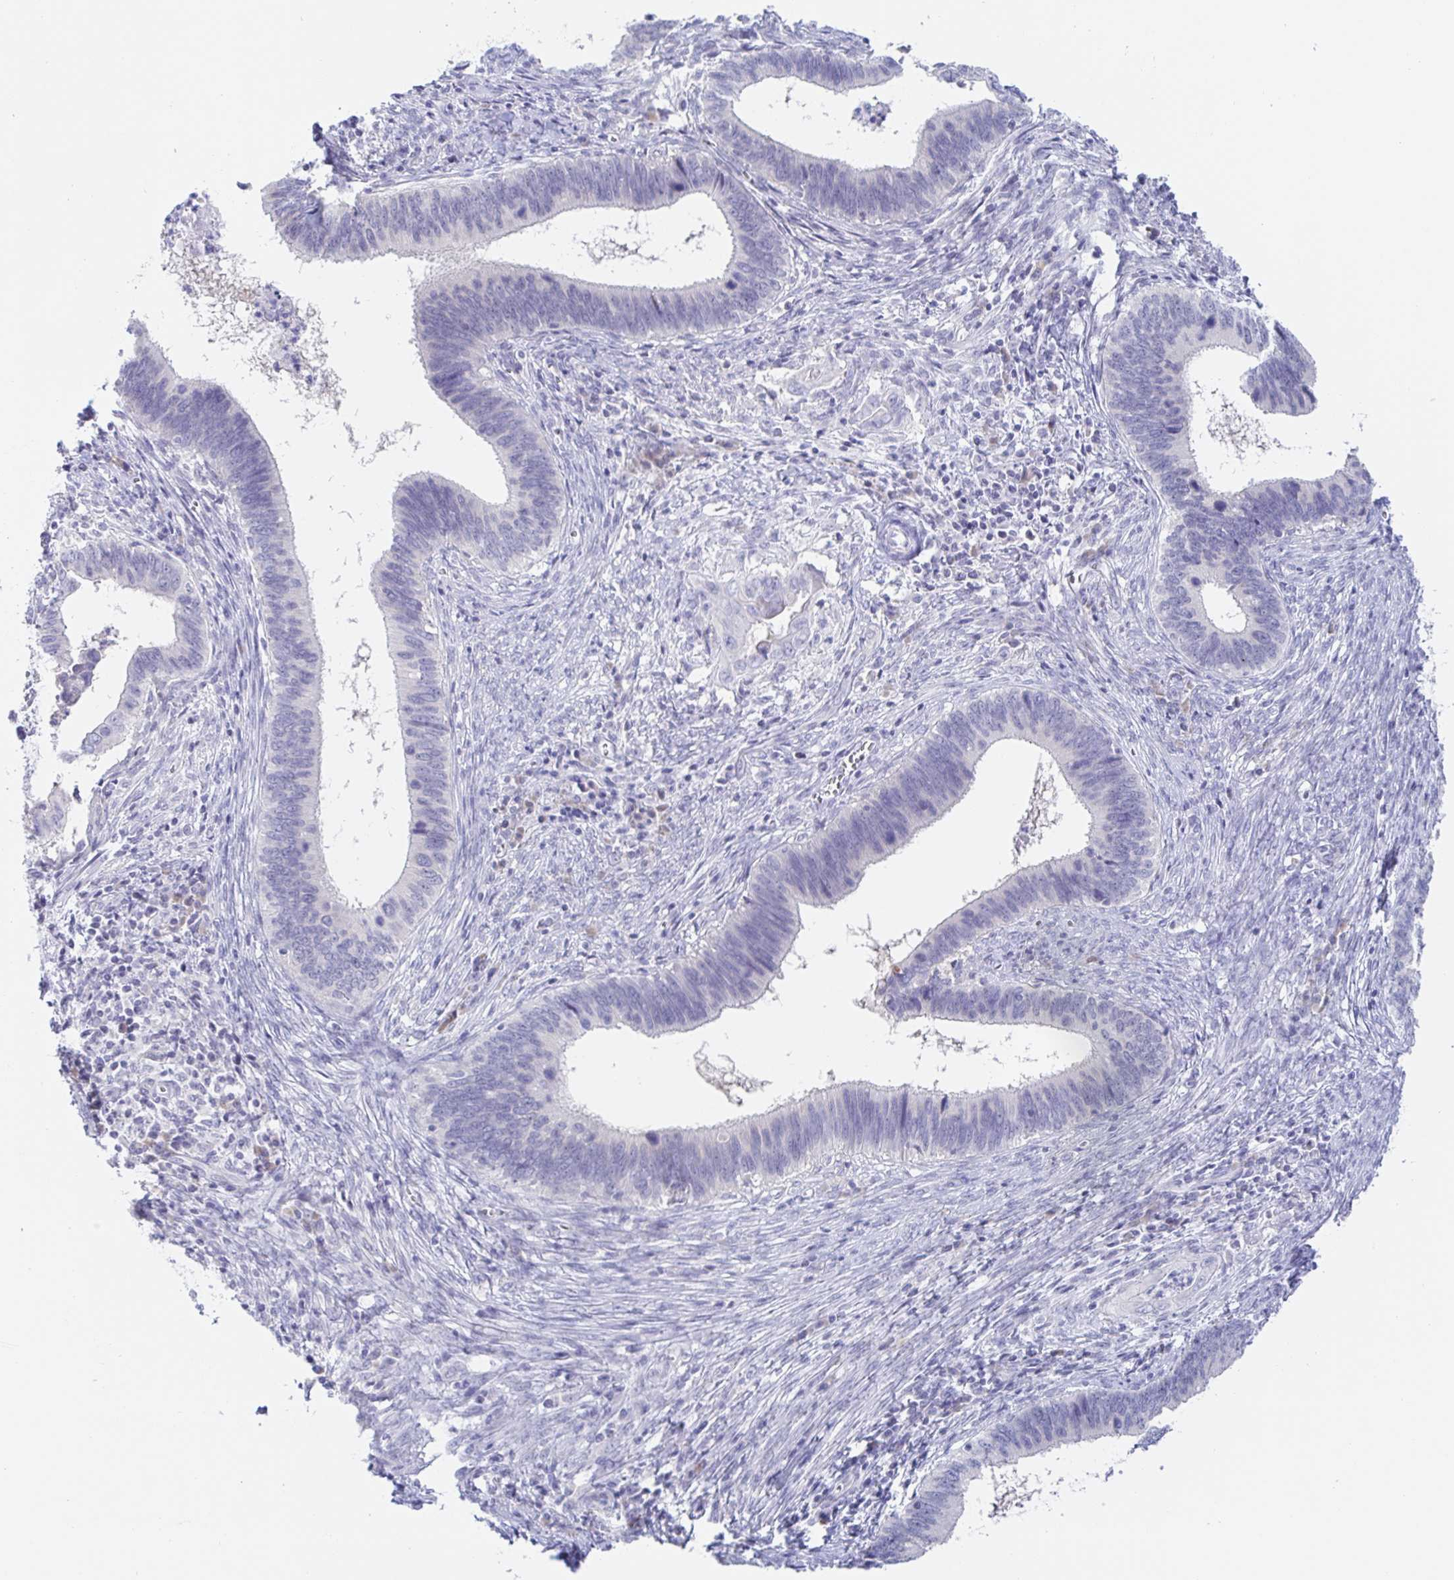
{"staining": {"intensity": "negative", "quantity": "none", "location": "none"}, "tissue": "cervical cancer", "cell_type": "Tumor cells", "image_type": "cancer", "snomed": [{"axis": "morphology", "description": "Adenocarcinoma, NOS"}, {"axis": "topography", "description": "Cervix"}], "caption": "Immunohistochemistry (IHC) photomicrograph of cervical cancer stained for a protein (brown), which demonstrates no expression in tumor cells. (DAB immunohistochemistry (IHC), high magnification).", "gene": "SIAH3", "patient": {"sex": "female", "age": 42}}